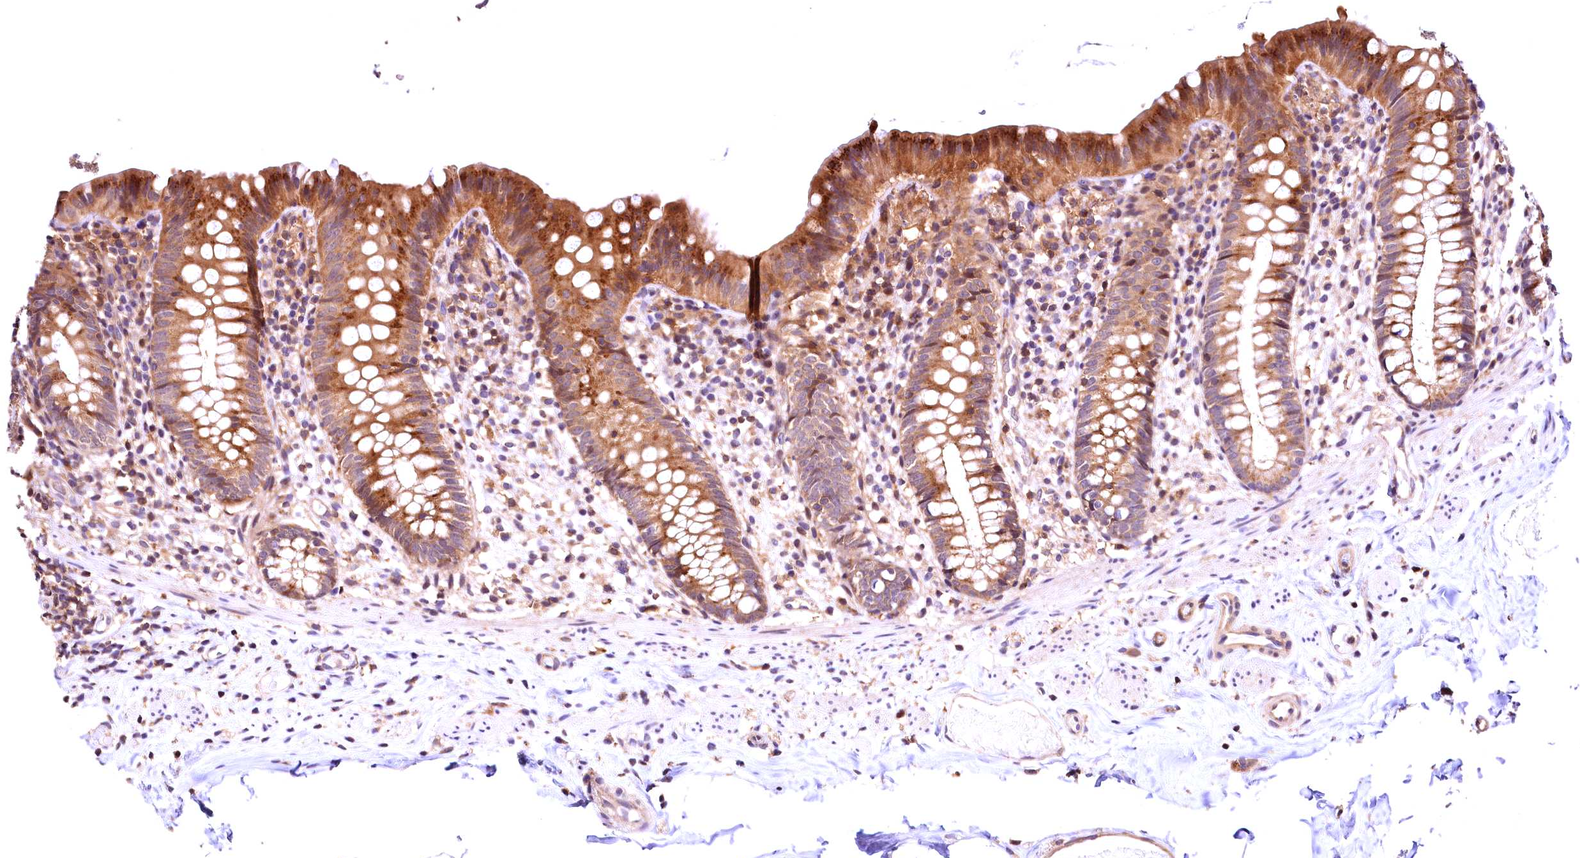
{"staining": {"intensity": "moderate", "quantity": ">75%", "location": "cytoplasmic/membranous"}, "tissue": "appendix", "cell_type": "Glandular cells", "image_type": "normal", "snomed": [{"axis": "morphology", "description": "Normal tissue, NOS"}, {"axis": "topography", "description": "Appendix"}], "caption": "This micrograph reveals immunohistochemistry (IHC) staining of unremarkable human appendix, with medium moderate cytoplasmic/membranous staining in approximately >75% of glandular cells.", "gene": "CHORDC1", "patient": {"sex": "male", "age": 55}}